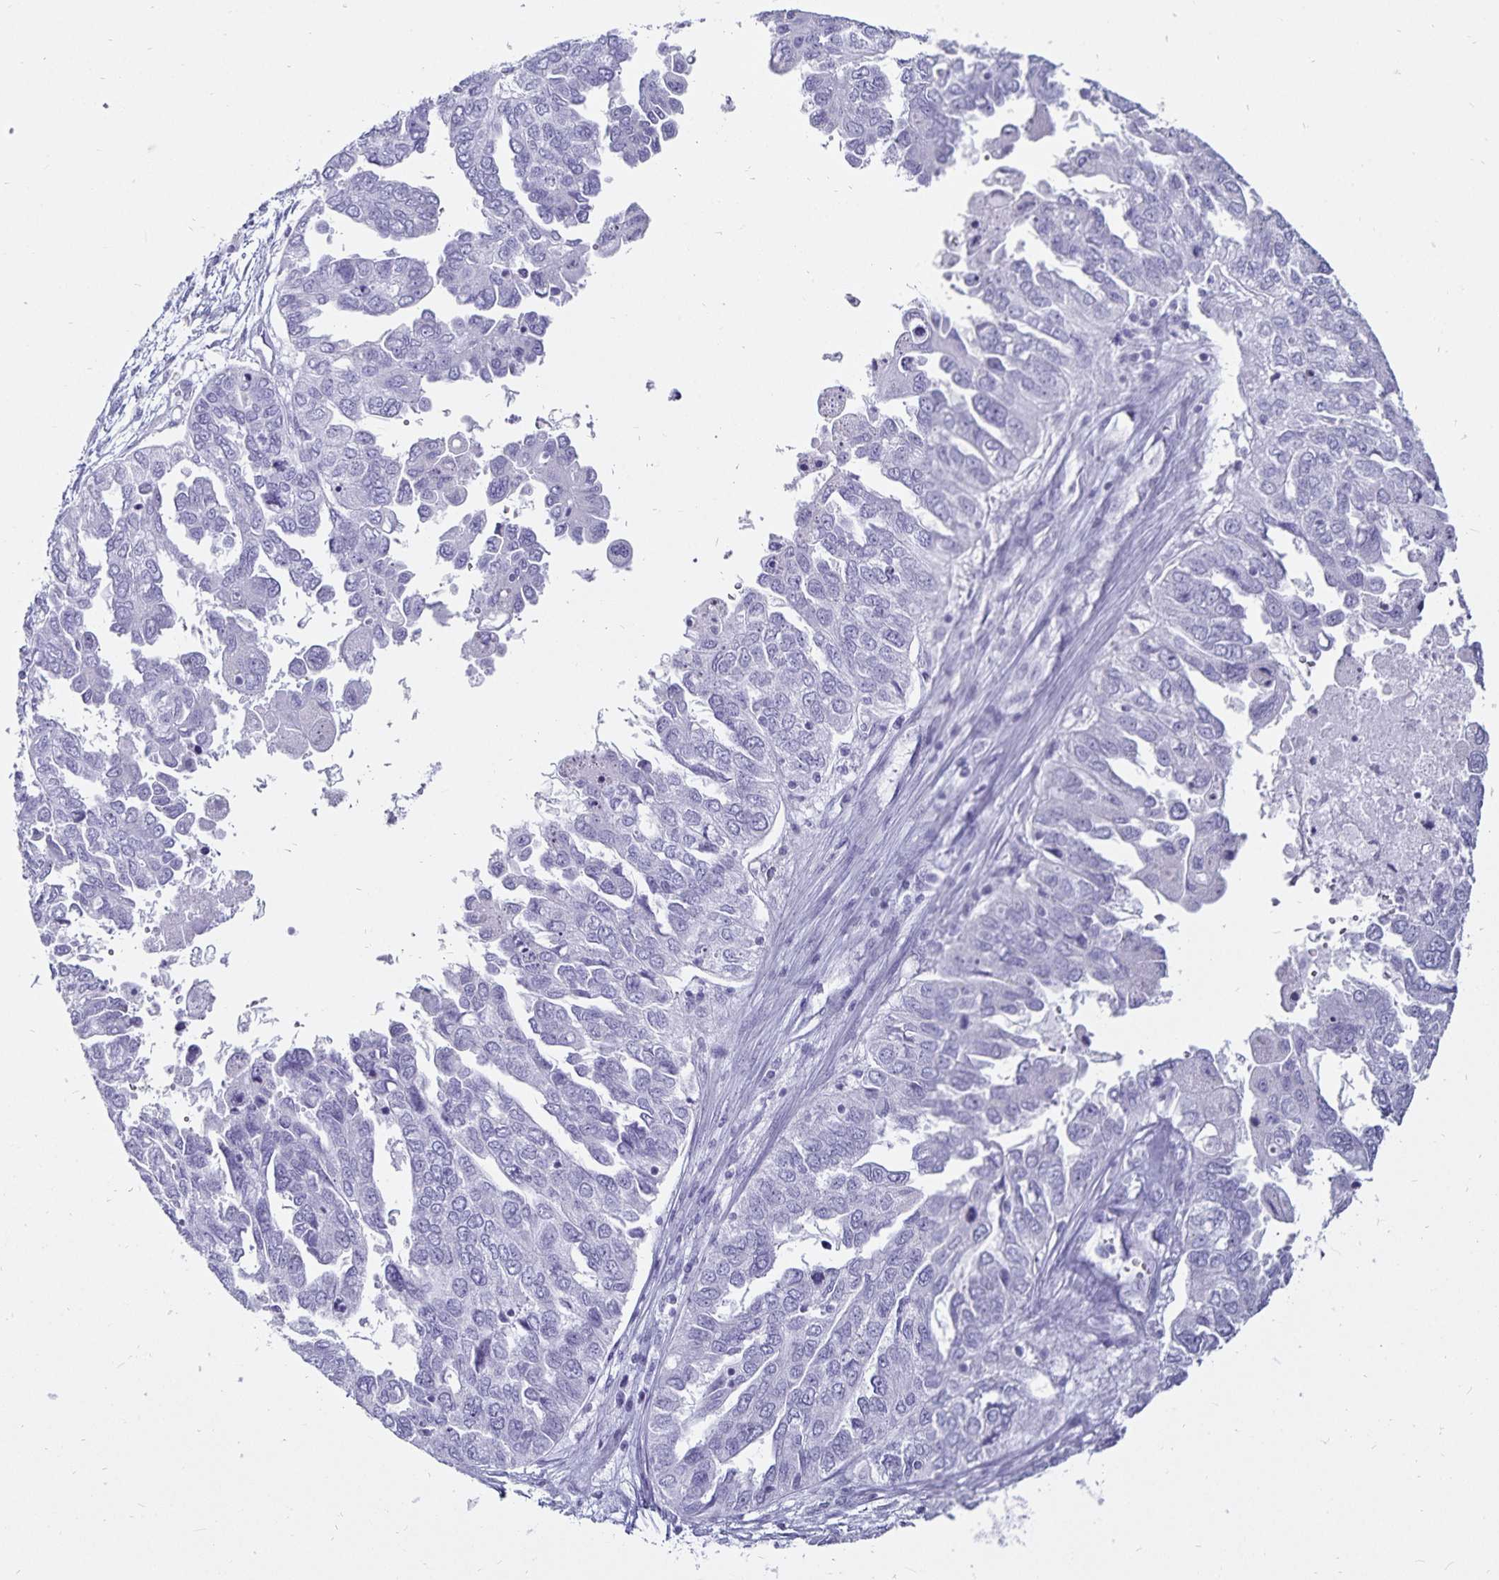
{"staining": {"intensity": "negative", "quantity": "none", "location": "none"}, "tissue": "ovarian cancer", "cell_type": "Tumor cells", "image_type": "cancer", "snomed": [{"axis": "morphology", "description": "Cystadenocarcinoma, serous, NOS"}, {"axis": "topography", "description": "Ovary"}], "caption": "An IHC photomicrograph of ovarian serous cystadenocarcinoma is shown. There is no staining in tumor cells of ovarian serous cystadenocarcinoma. (DAB (3,3'-diaminobenzidine) IHC with hematoxylin counter stain).", "gene": "DEFA6", "patient": {"sex": "female", "age": 53}}